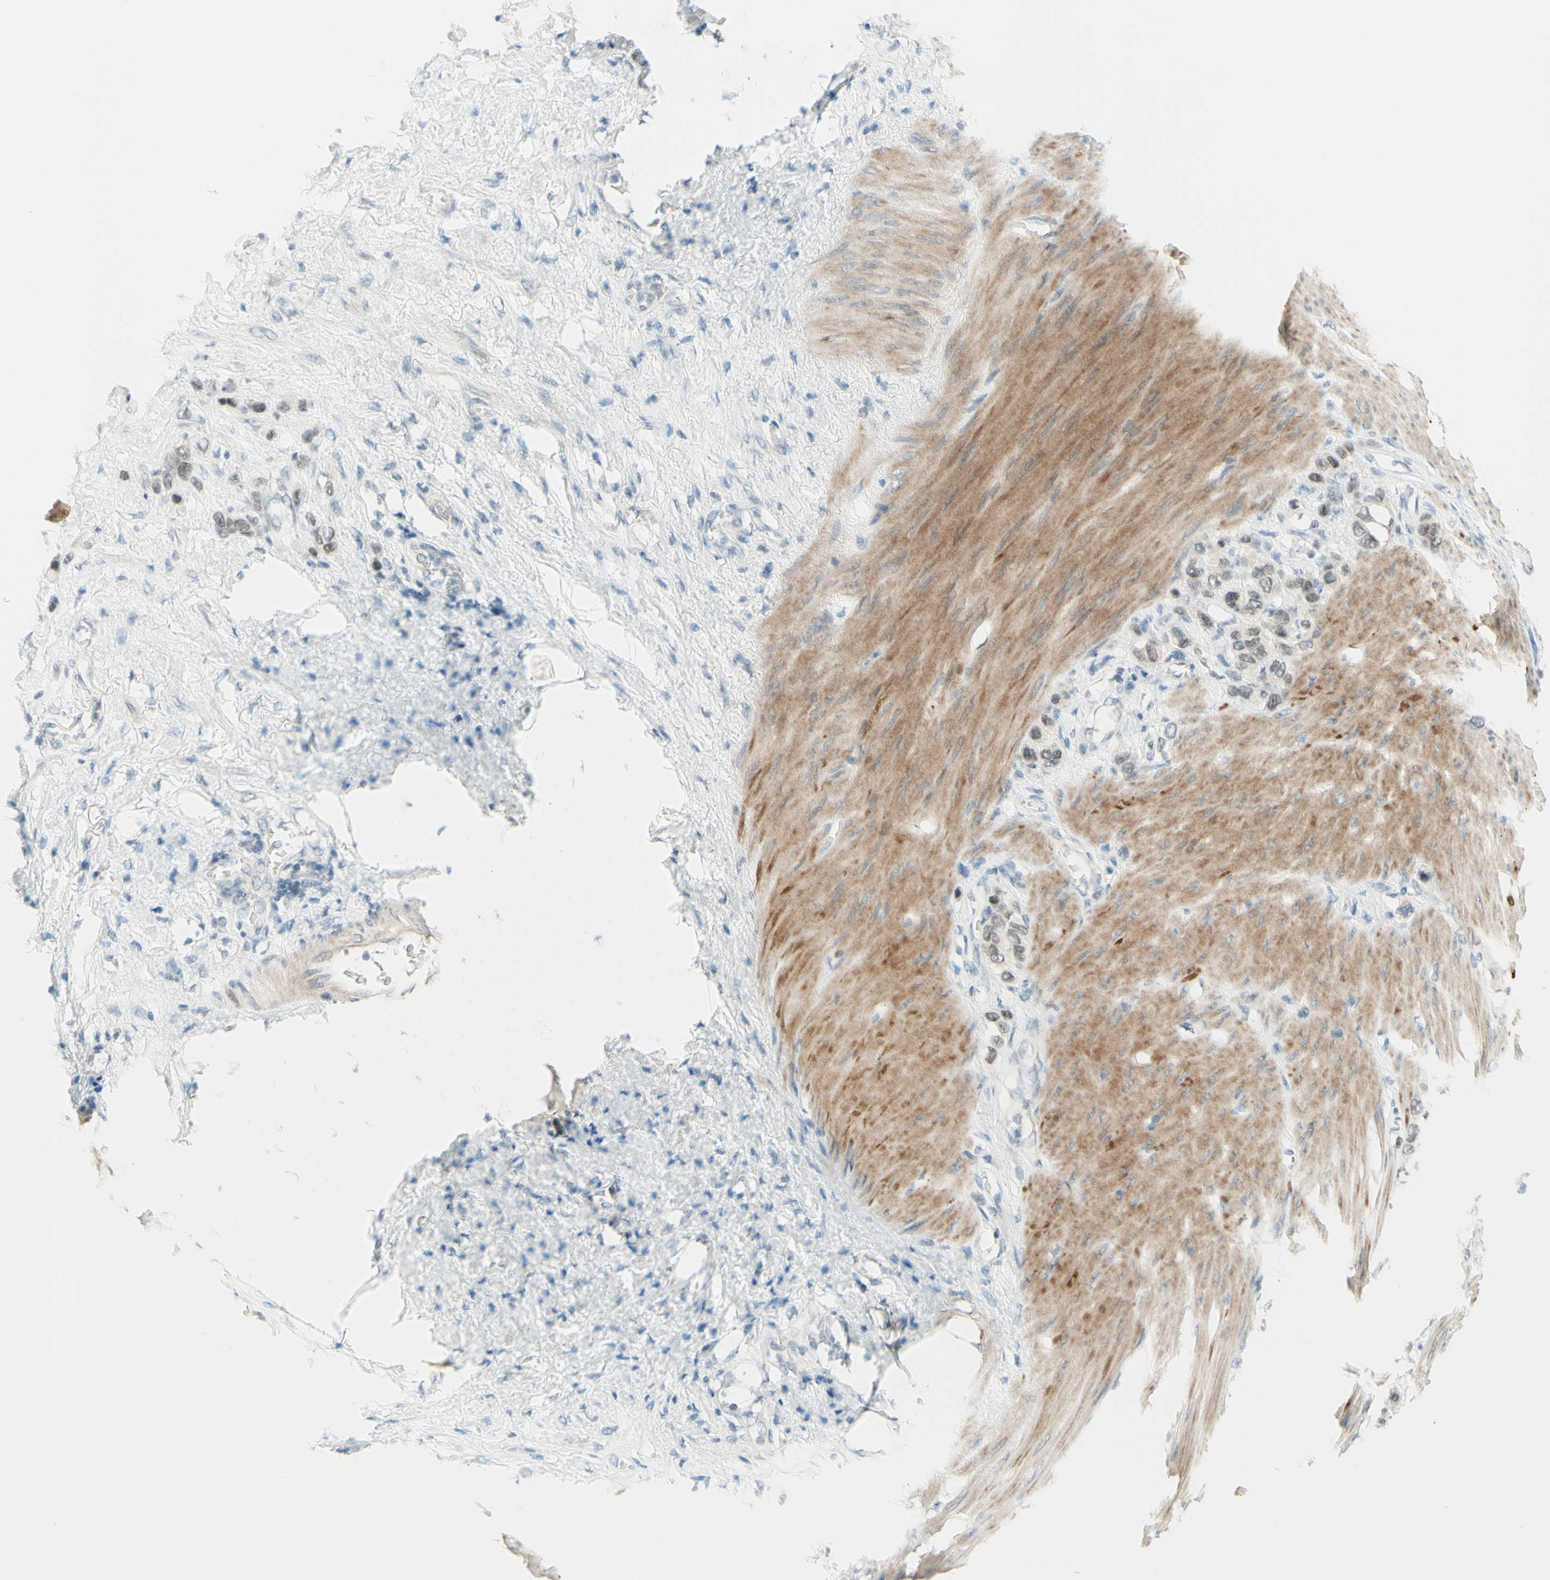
{"staining": {"intensity": "weak", "quantity": "25%-75%", "location": "nuclear"}, "tissue": "stomach cancer", "cell_type": "Tumor cells", "image_type": "cancer", "snomed": [{"axis": "morphology", "description": "Adenocarcinoma, NOS"}, {"axis": "morphology", "description": "Adenocarcinoma, High grade"}, {"axis": "topography", "description": "Stomach, upper"}, {"axis": "topography", "description": "Stomach, lower"}], "caption": "The photomicrograph shows a brown stain indicating the presence of a protein in the nuclear of tumor cells in adenocarcinoma (stomach).", "gene": "JPH1", "patient": {"sex": "female", "age": 65}}